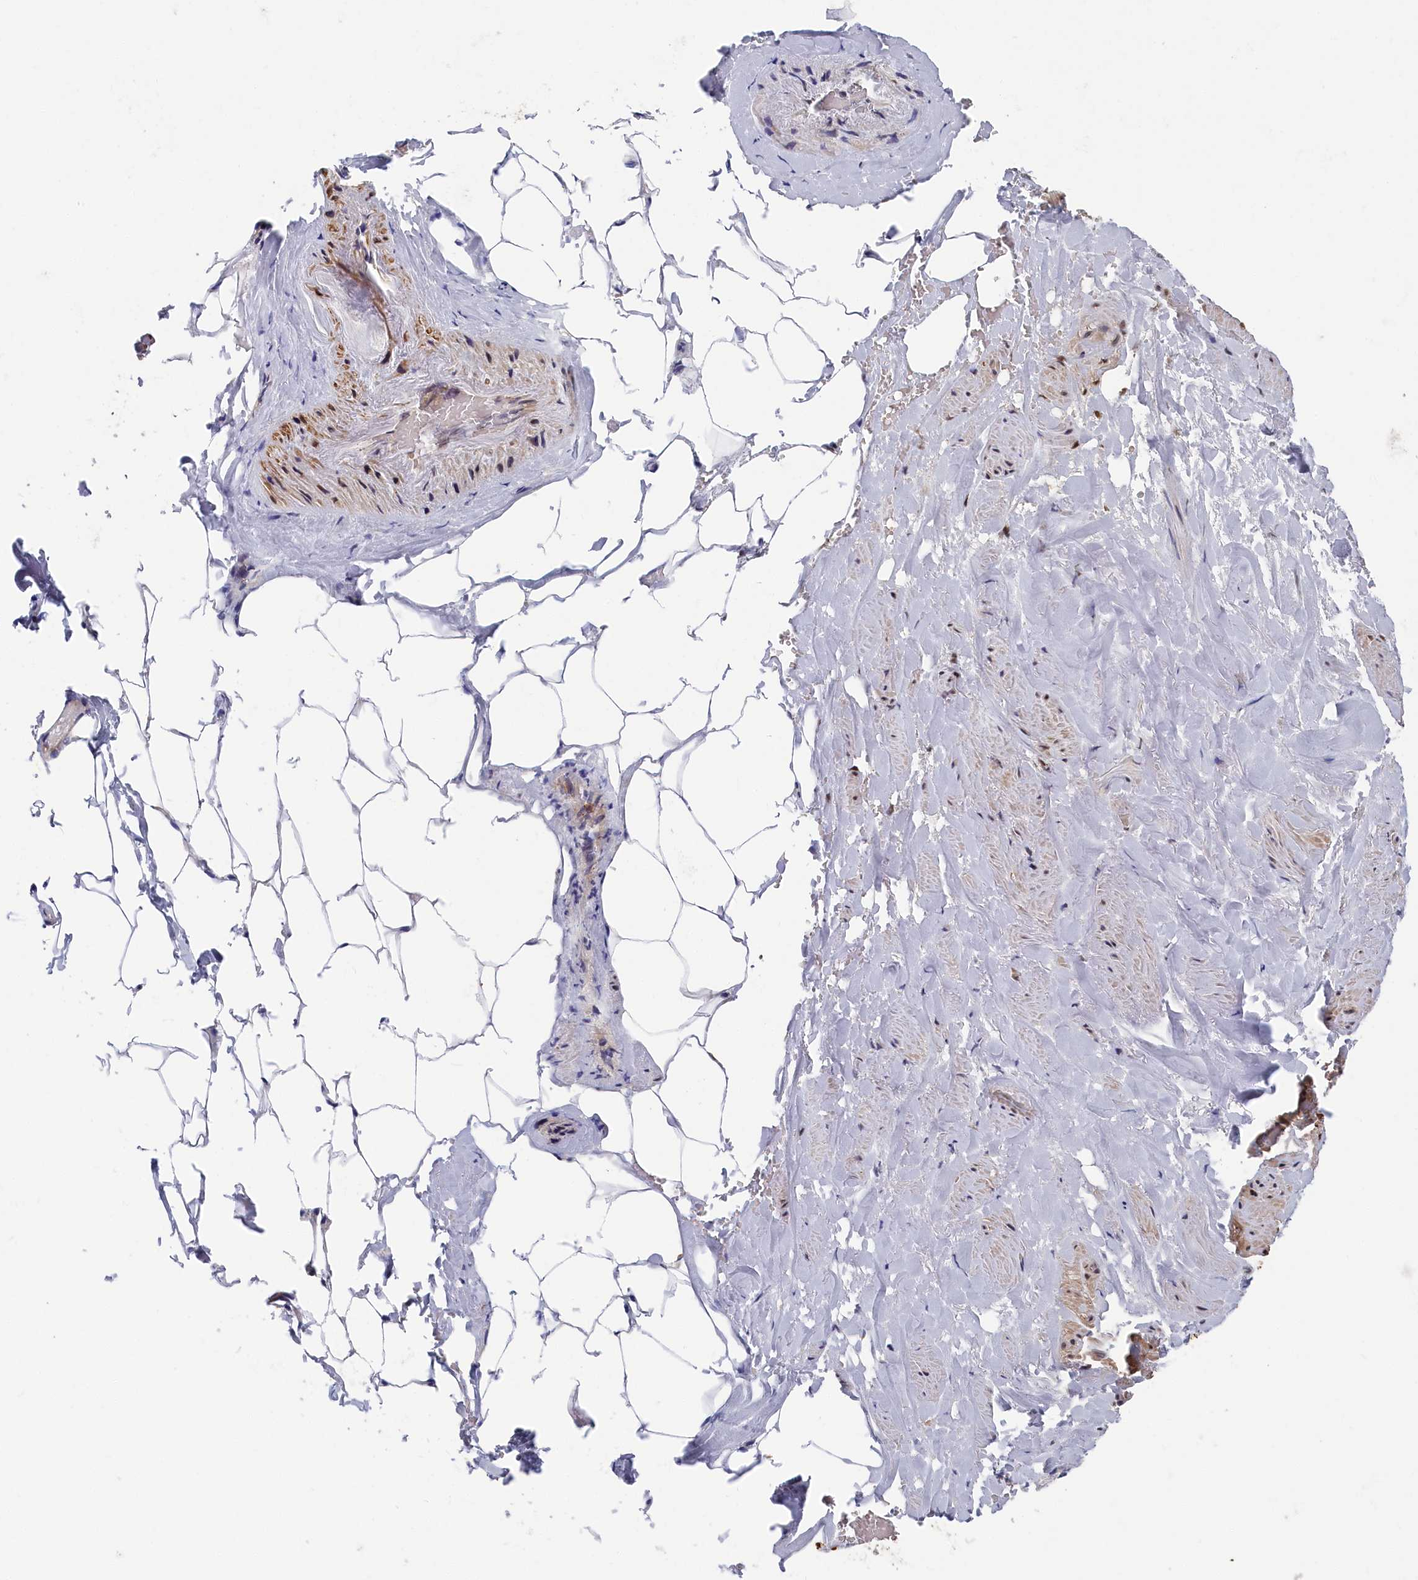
{"staining": {"intensity": "negative", "quantity": "none", "location": "none"}, "tissue": "adipose tissue", "cell_type": "Adipocytes", "image_type": "normal", "snomed": [{"axis": "morphology", "description": "Normal tissue, NOS"}, {"axis": "morphology", "description": "Adenocarcinoma, Low grade"}, {"axis": "topography", "description": "Prostate"}, {"axis": "topography", "description": "Peripheral nerve tissue"}], "caption": "Photomicrograph shows no protein staining in adipocytes of normal adipose tissue.", "gene": "LDHD", "patient": {"sex": "male", "age": 63}}